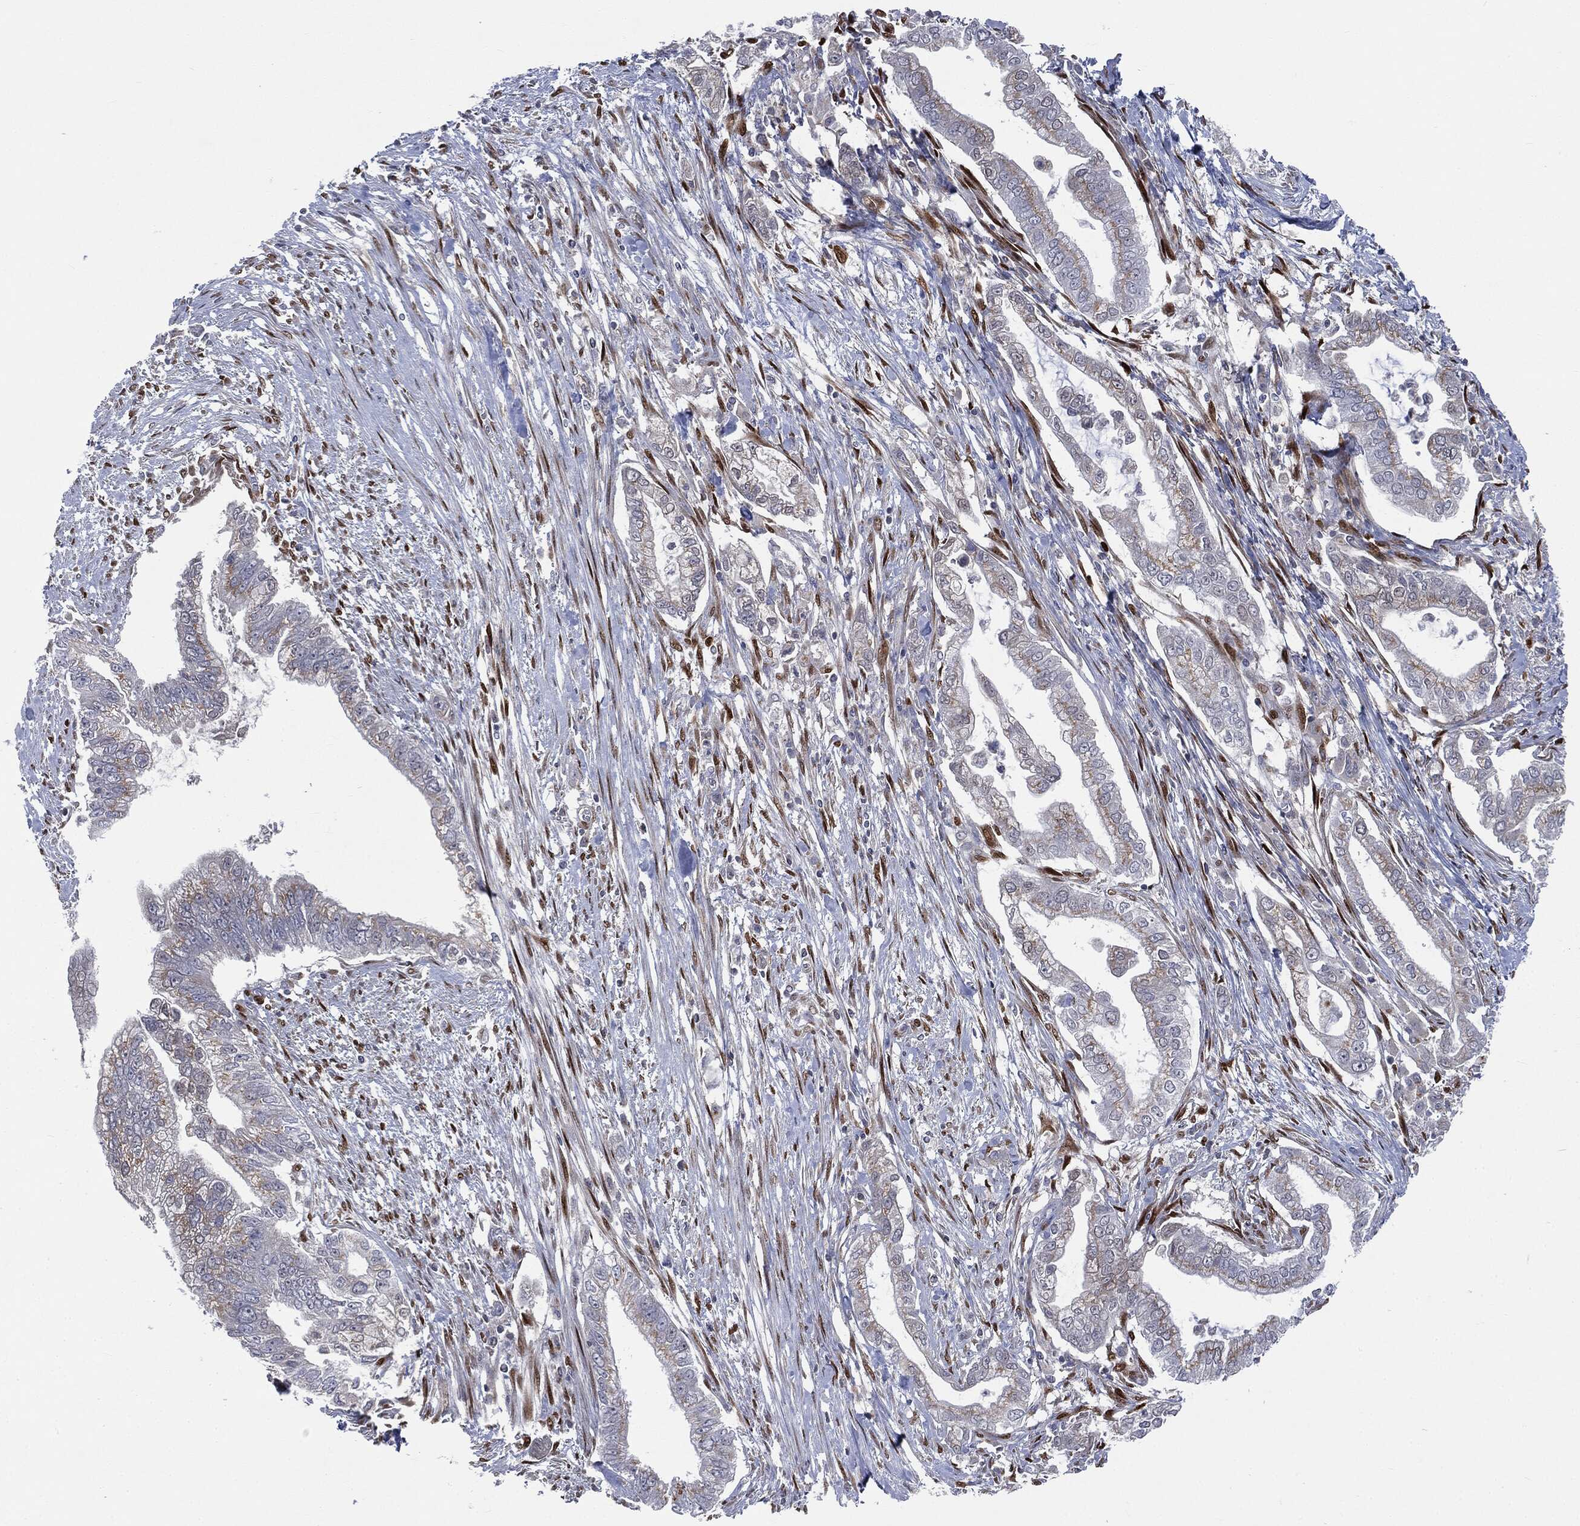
{"staining": {"intensity": "moderate", "quantity": "25%-75%", "location": "cytoplasmic/membranous"}, "tissue": "pancreatic cancer", "cell_type": "Tumor cells", "image_type": "cancer", "snomed": [{"axis": "morphology", "description": "Adenocarcinoma, NOS"}, {"axis": "topography", "description": "Pancreas"}], "caption": "Moderate cytoplasmic/membranous expression is identified in about 25%-75% of tumor cells in pancreatic cancer (adenocarcinoma).", "gene": "CASD1", "patient": {"sex": "male", "age": 70}}